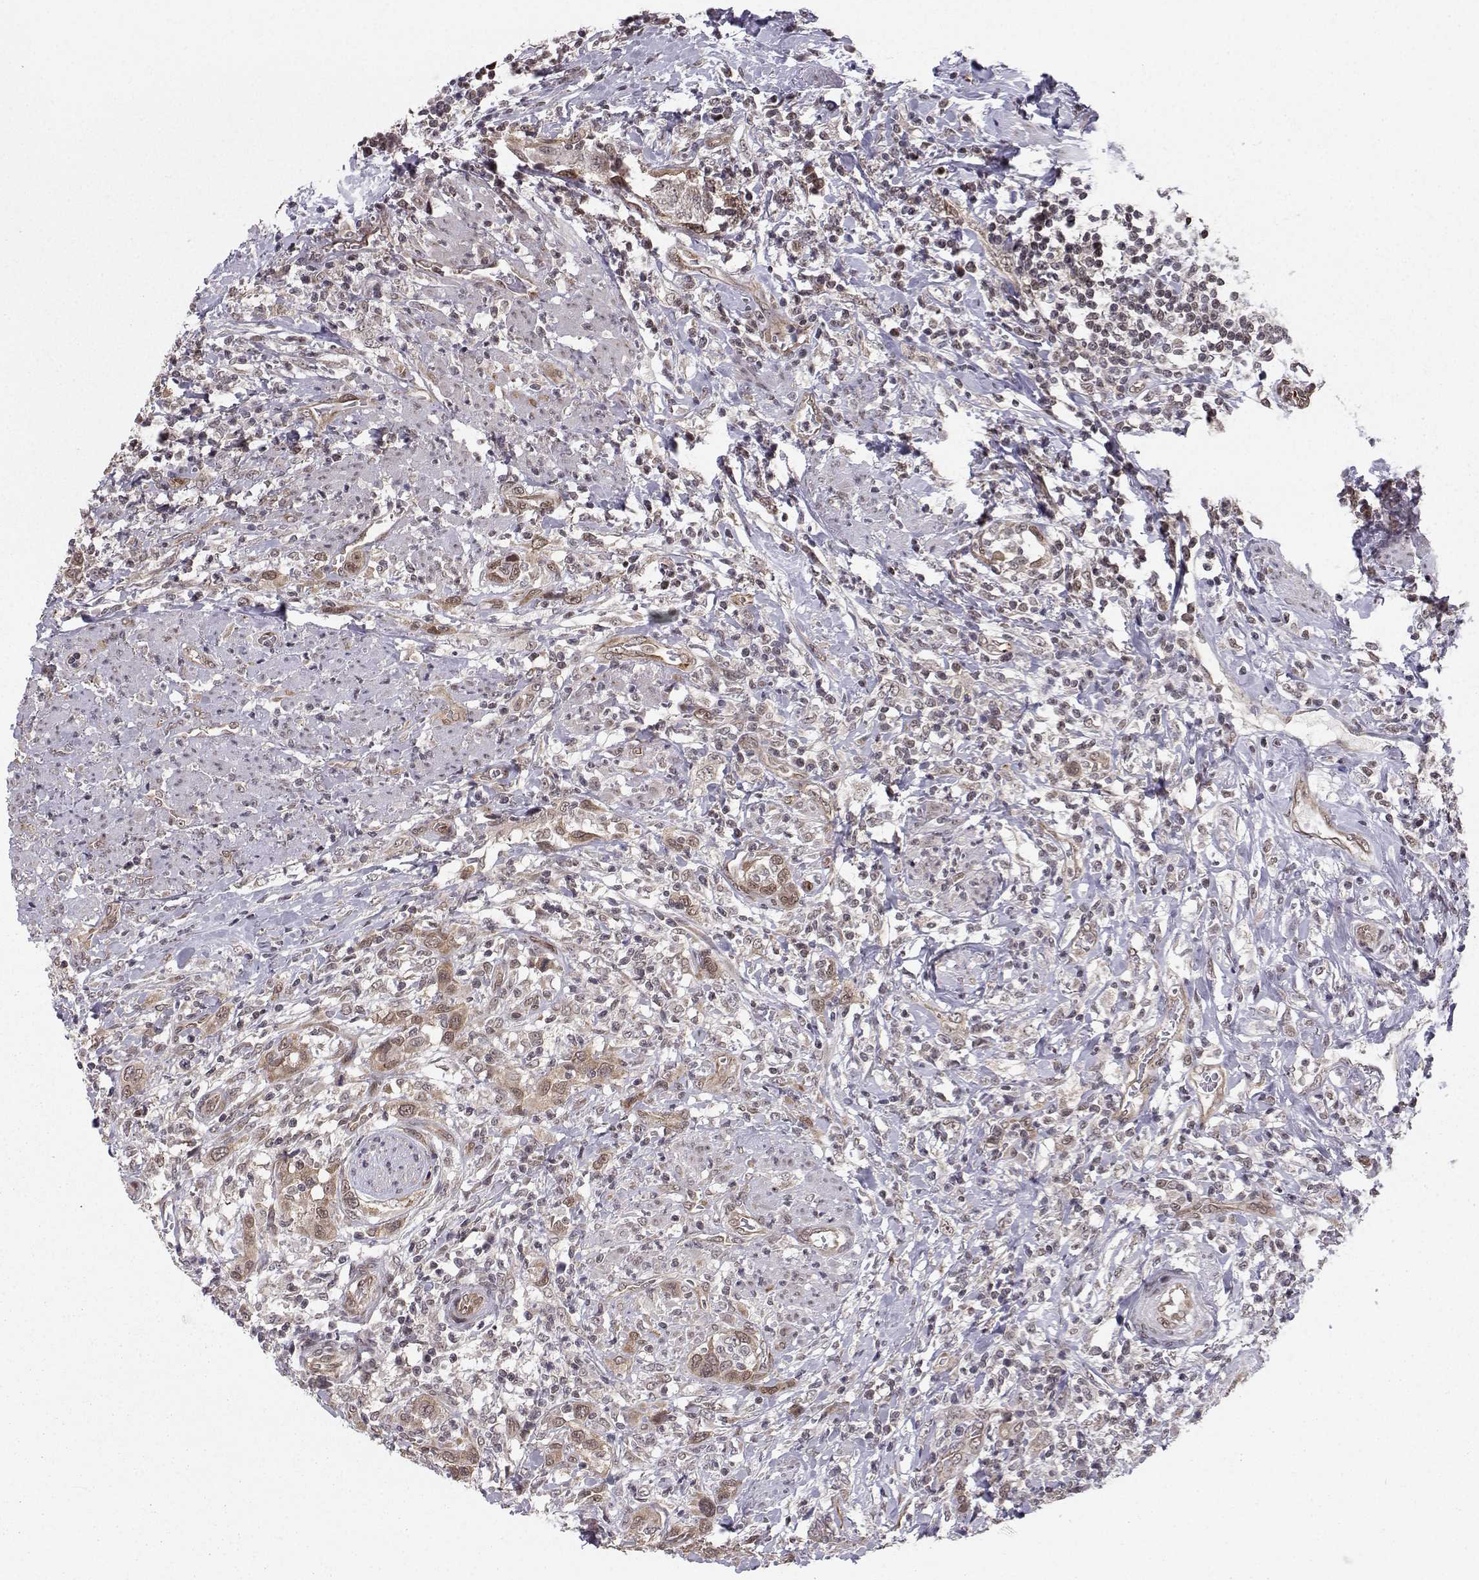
{"staining": {"intensity": "moderate", "quantity": "25%-75%", "location": "cytoplasmic/membranous"}, "tissue": "urothelial cancer", "cell_type": "Tumor cells", "image_type": "cancer", "snomed": [{"axis": "morphology", "description": "Urothelial carcinoma, NOS"}, {"axis": "morphology", "description": "Urothelial carcinoma, High grade"}, {"axis": "topography", "description": "Urinary bladder"}], "caption": "Immunohistochemistry (IHC) photomicrograph of human high-grade urothelial carcinoma stained for a protein (brown), which demonstrates medium levels of moderate cytoplasmic/membranous positivity in approximately 25%-75% of tumor cells.", "gene": "PKN2", "patient": {"sex": "female", "age": 64}}